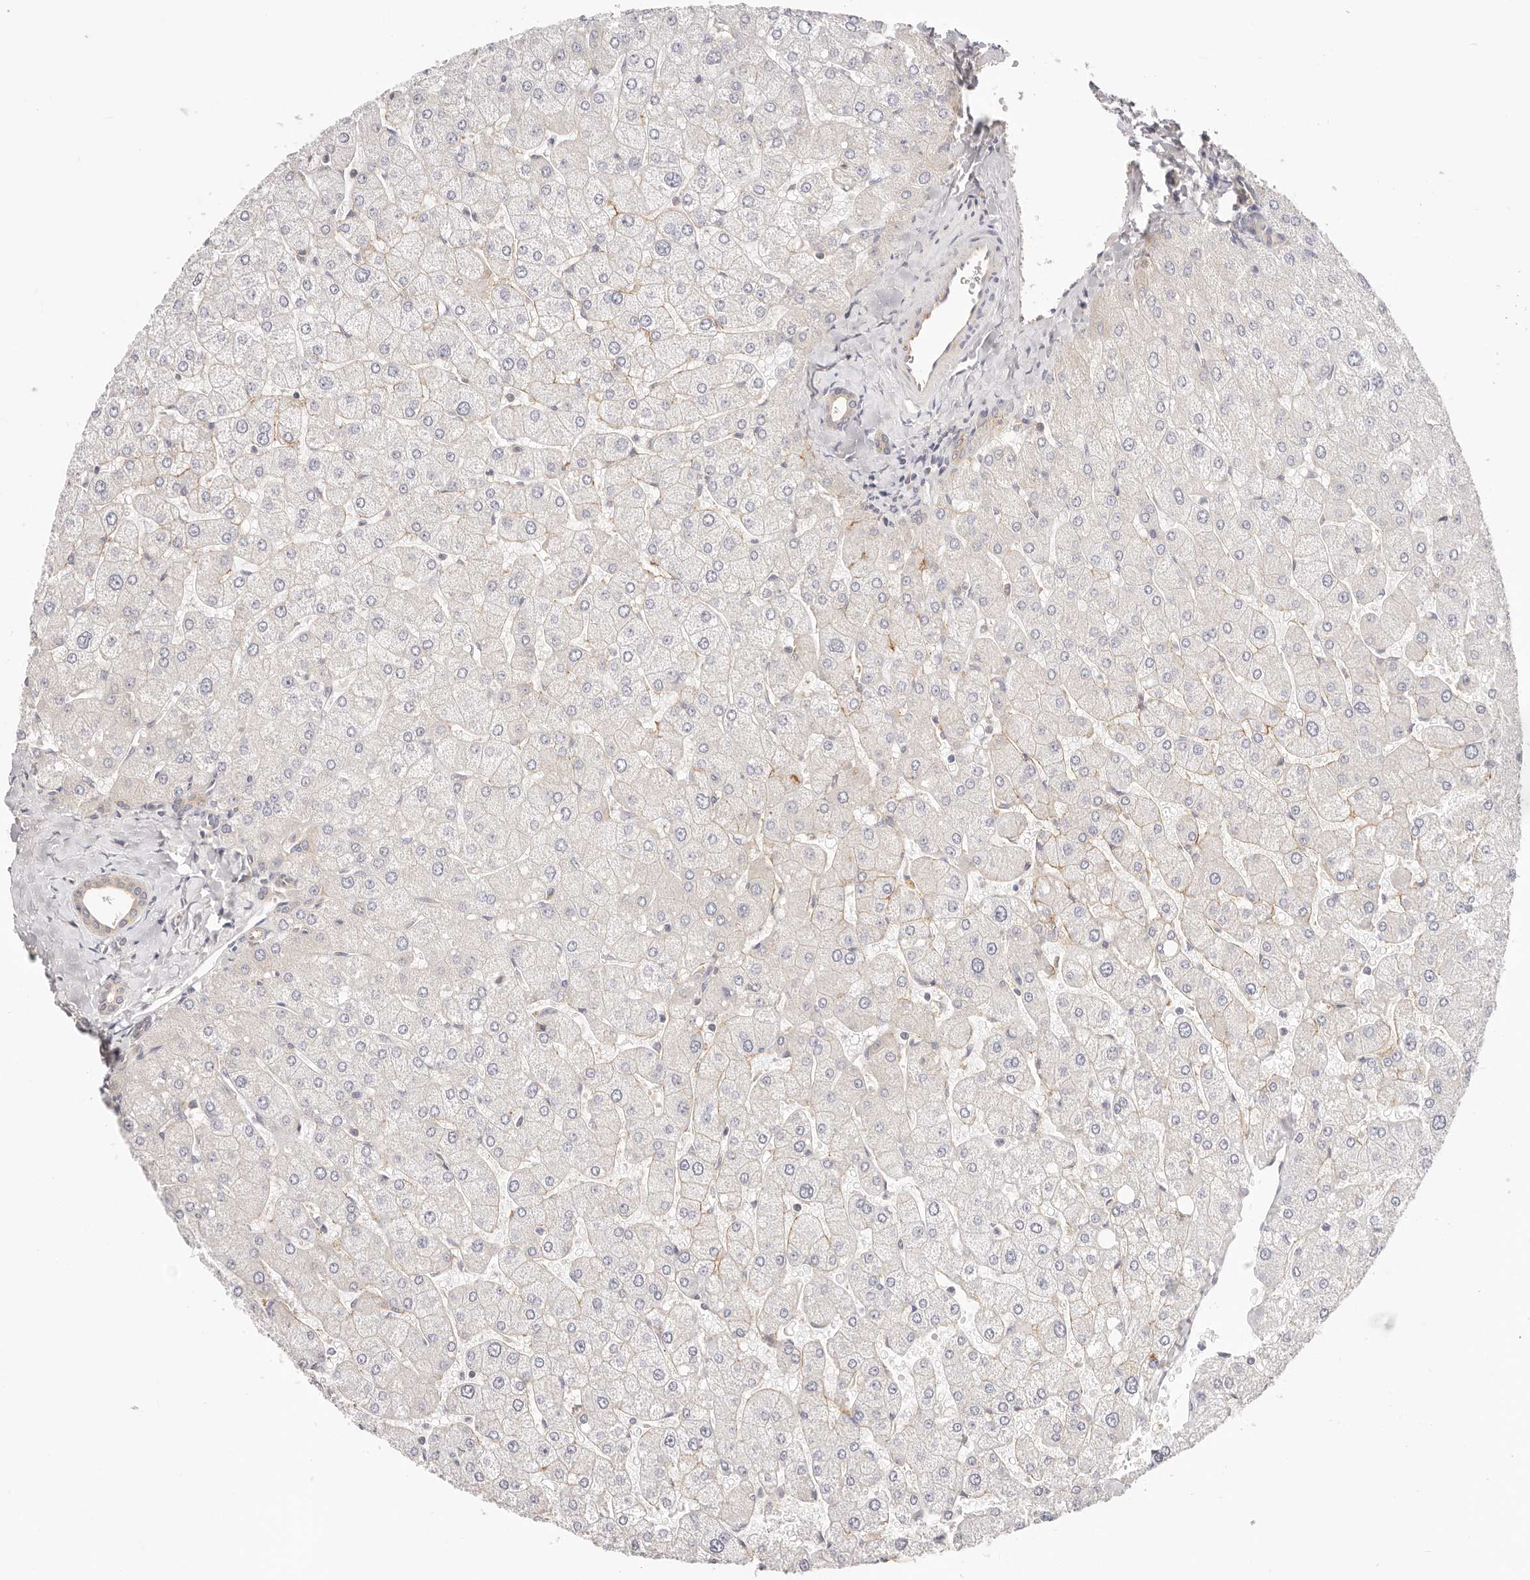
{"staining": {"intensity": "negative", "quantity": "none", "location": "none"}, "tissue": "liver", "cell_type": "Cholangiocytes", "image_type": "normal", "snomed": [{"axis": "morphology", "description": "Normal tissue, NOS"}, {"axis": "topography", "description": "Liver"}], "caption": "Micrograph shows no significant protein staining in cholangiocytes of unremarkable liver. The staining was performed using DAB to visualize the protein expression in brown, while the nuclei were stained in blue with hematoxylin (Magnification: 20x).", "gene": "KCMF1", "patient": {"sex": "male", "age": 55}}